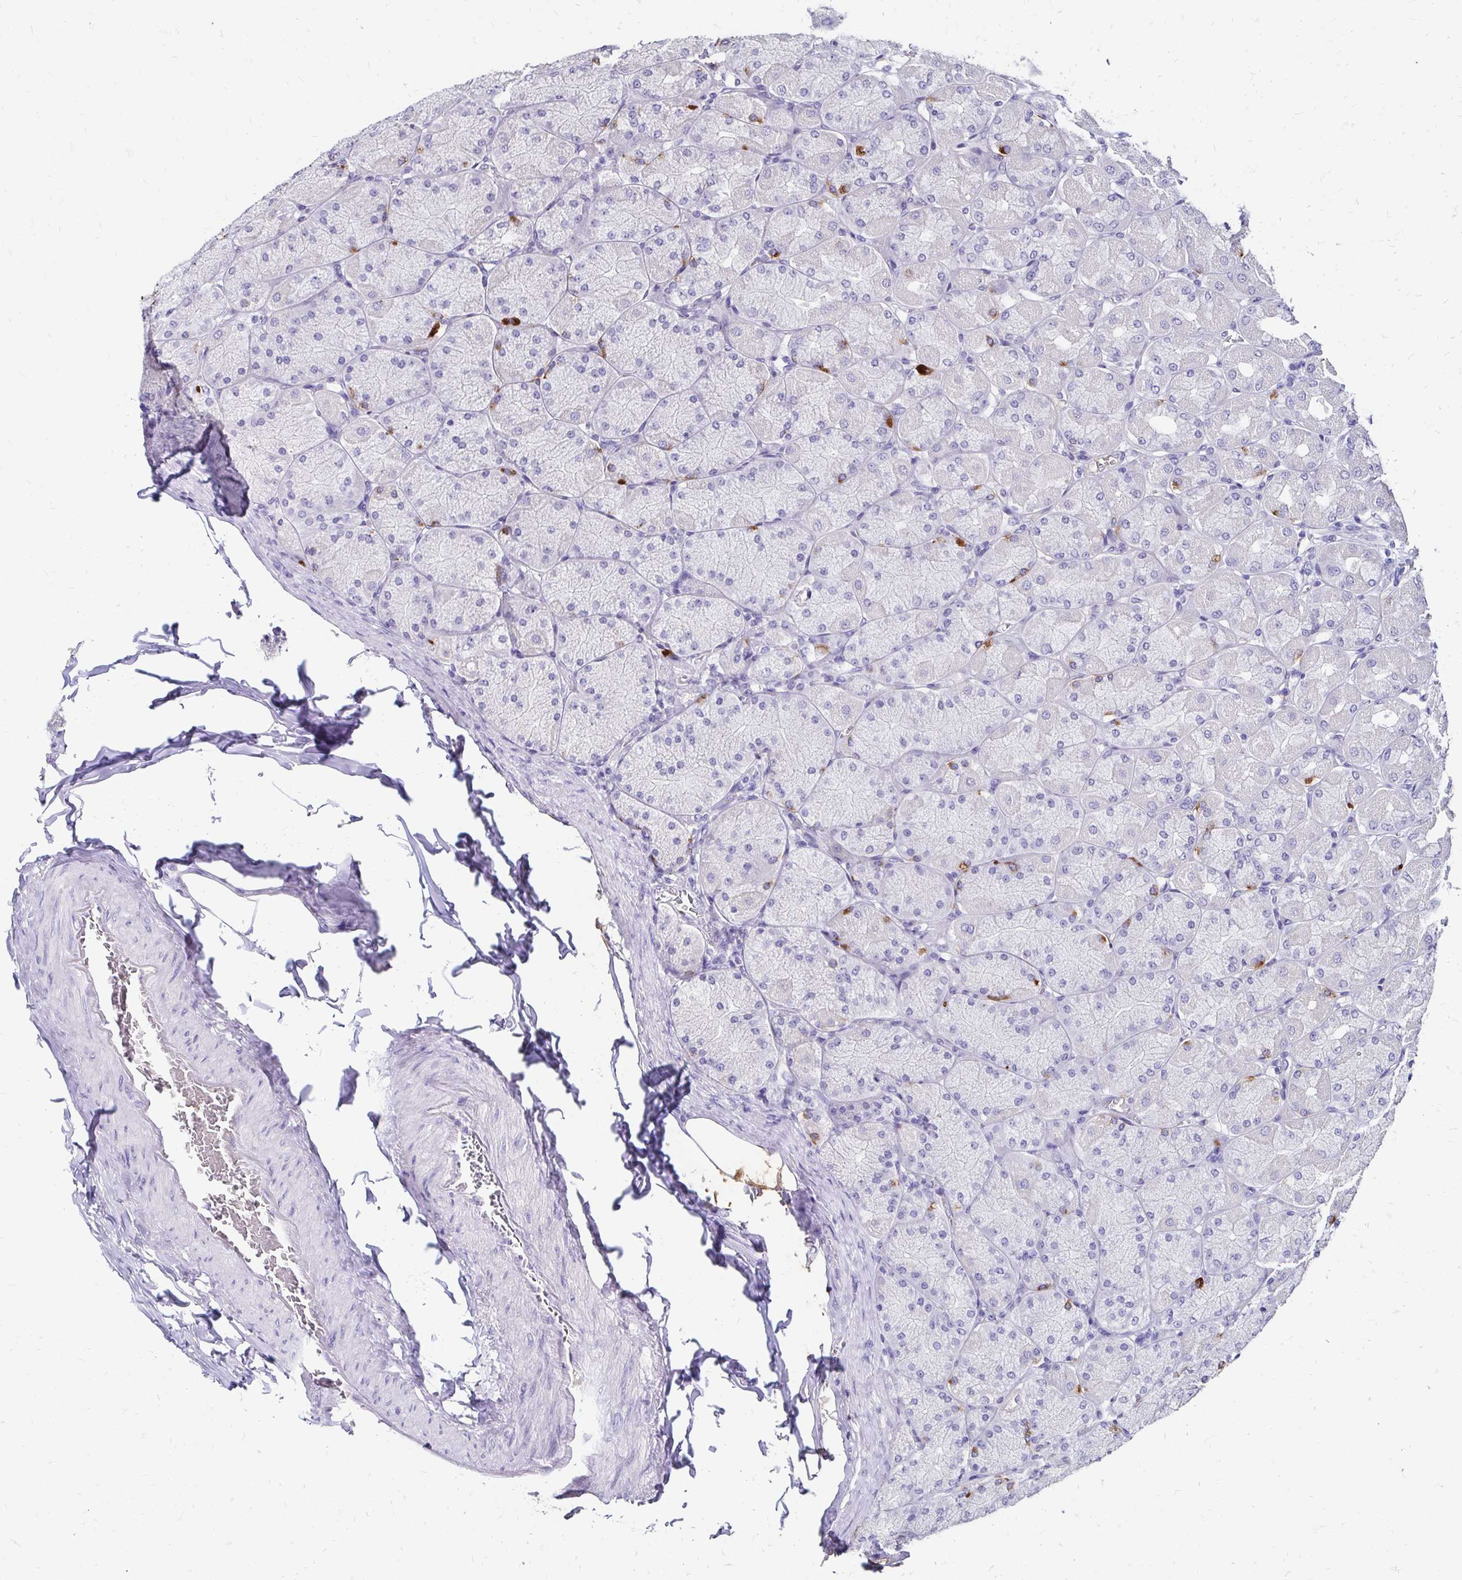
{"staining": {"intensity": "strong", "quantity": "<25%", "location": "cytoplasmic/membranous"}, "tissue": "stomach", "cell_type": "Glandular cells", "image_type": "normal", "snomed": [{"axis": "morphology", "description": "Normal tissue, NOS"}, {"axis": "topography", "description": "Stomach, upper"}], "caption": "A brown stain labels strong cytoplasmic/membranous positivity of a protein in glandular cells of unremarkable stomach. (Brightfield microscopy of DAB IHC at high magnification).", "gene": "SCG3", "patient": {"sex": "female", "age": 56}}